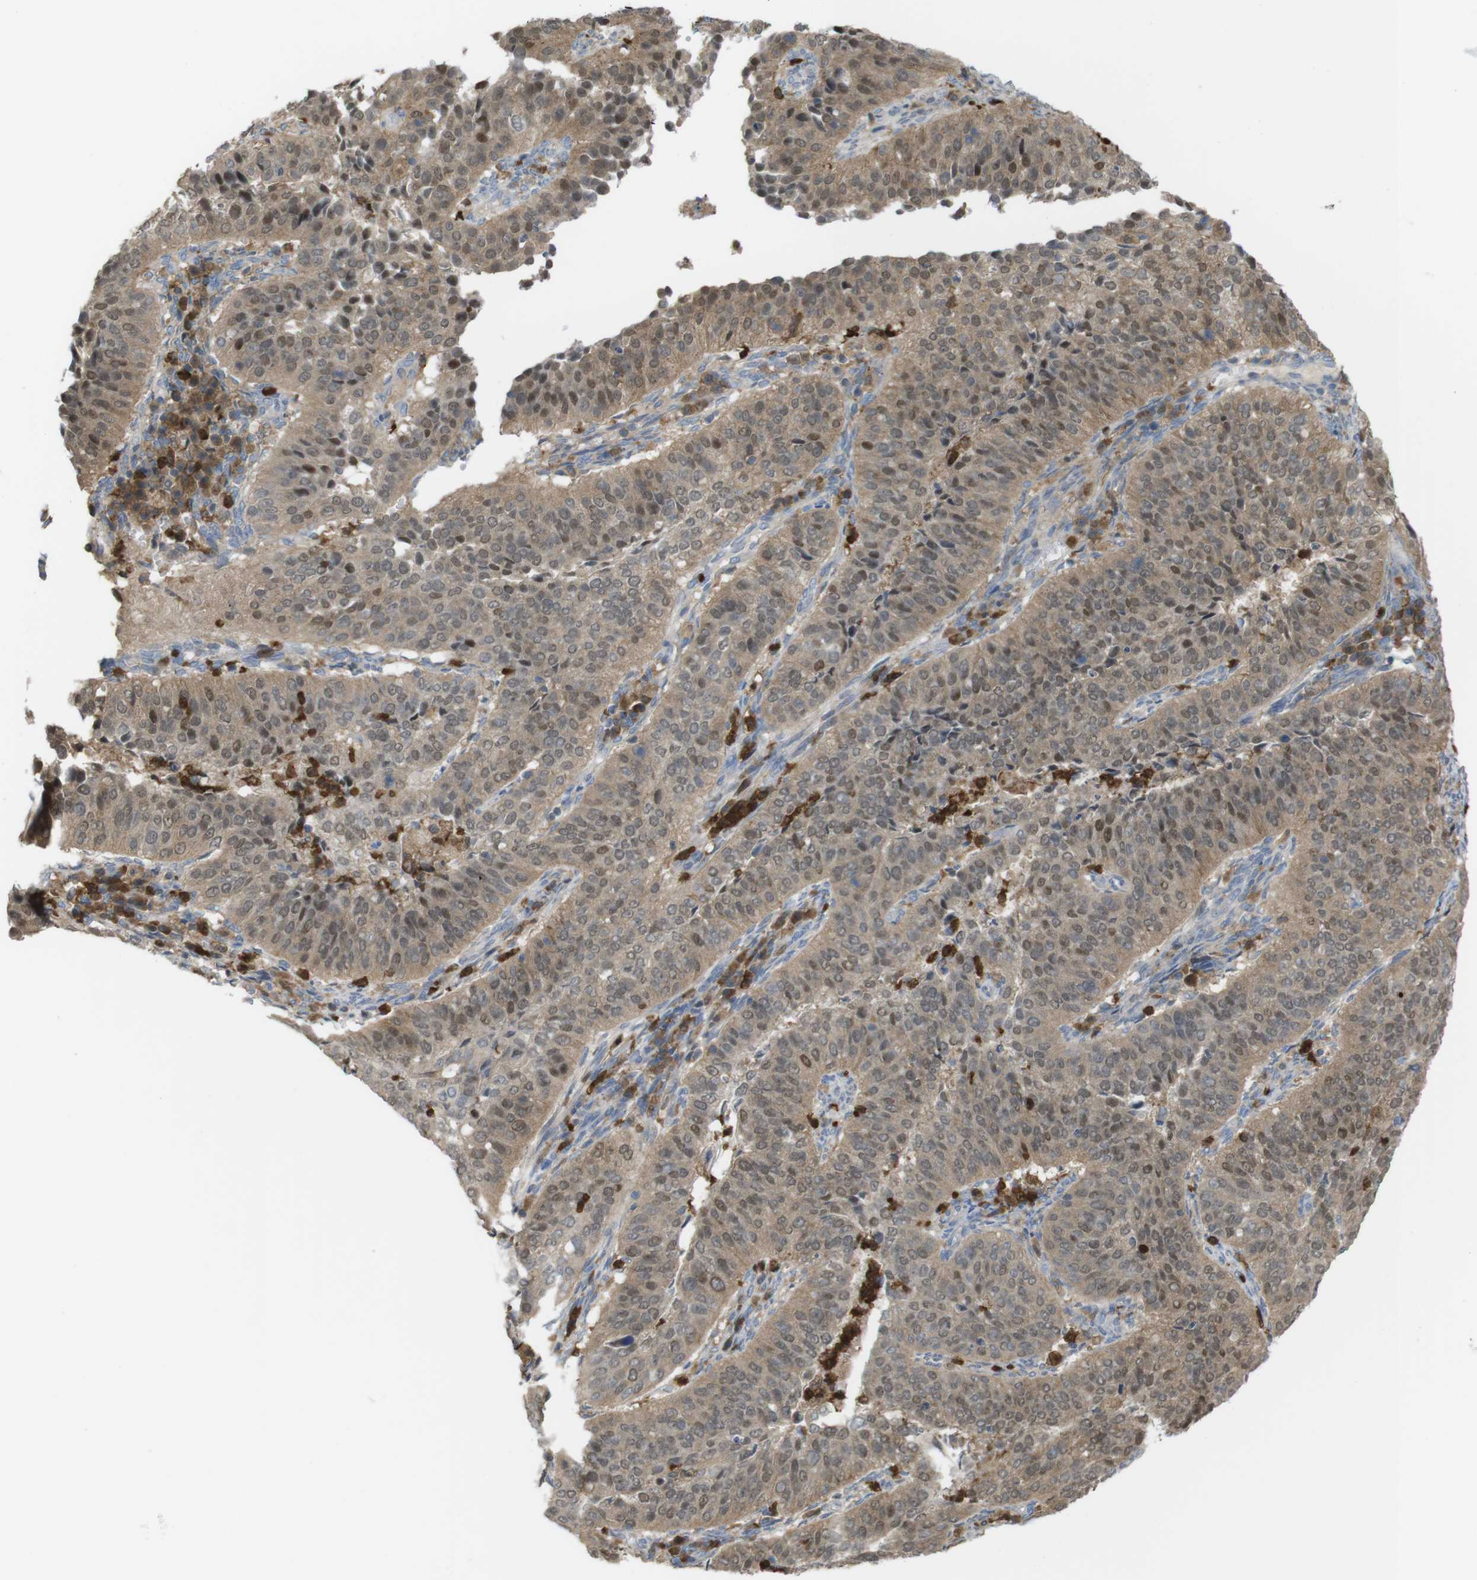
{"staining": {"intensity": "weak", "quantity": ">75%", "location": "cytoplasmic/membranous"}, "tissue": "cervical cancer", "cell_type": "Tumor cells", "image_type": "cancer", "snomed": [{"axis": "morphology", "description": "Normal tissue, NOS"}, {"axis": "morphology", "description": "Squamous cell carcinoma, NOS"}, {"axis": "topography", "description": "Cervix"}], "caption": "High-magnification brightfield microscopy of cervical squamous cell carcinoma stained with DAB (brown) and counterstained with hematoxylin (blue). tumor cells exhibit weak cytoplasmic/membranous expression is present in about>75% of cells.", "gene": "PRKCD", "patient": {"sex": "female", "age": 39}}